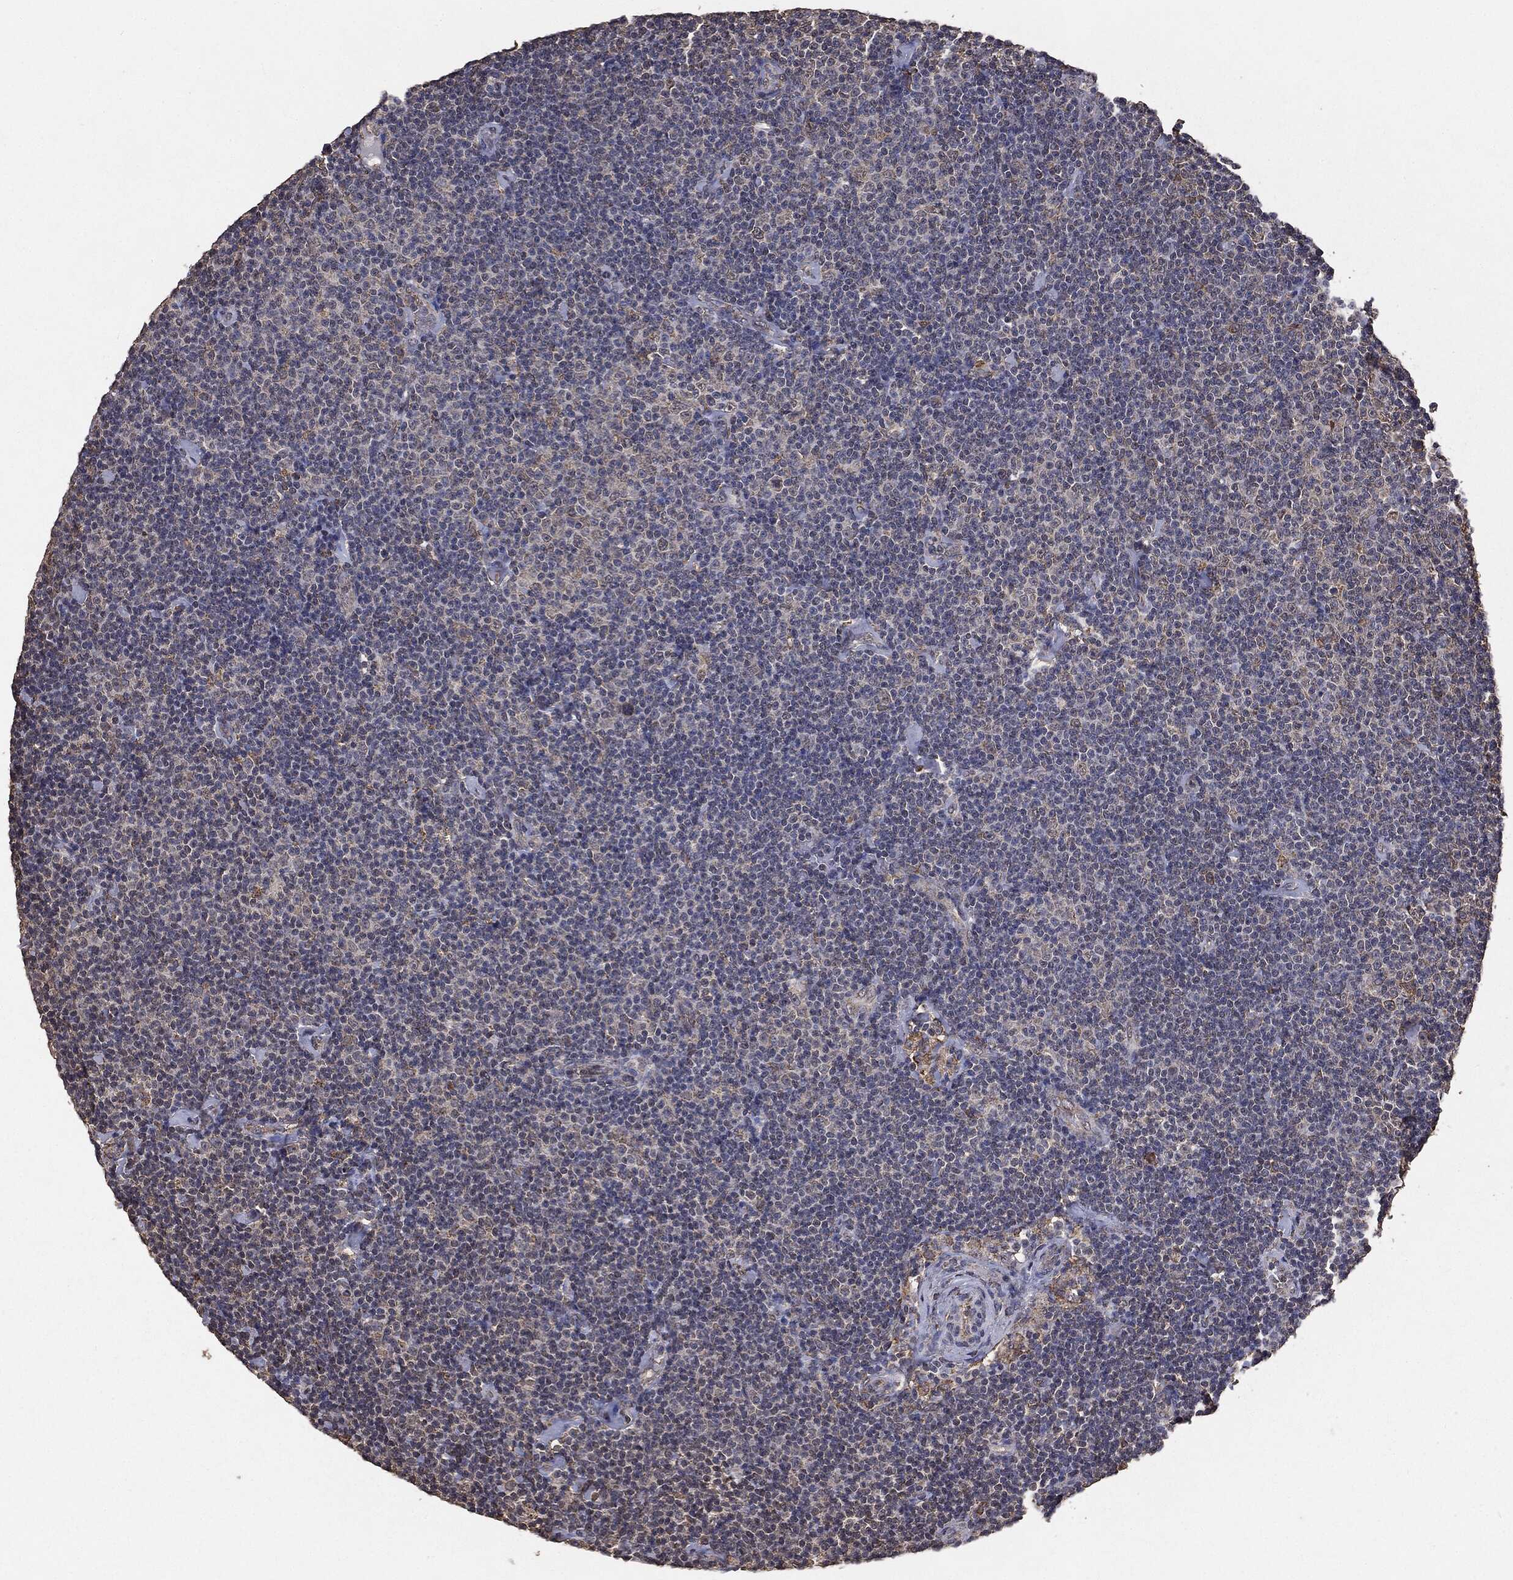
{"staining": {"intensity": "negative", "quantity": "none", "location": "none"}, "tissue": "lymphoma", "cell_type": "Tumor cells", "image_type": "cancer", "snomed": [{"axis": "morphology", "description": "Malignant lymphoma, non-Hodgkin's type, Low grade"}, {"axis": "topography", "description": "Lymph node"}], "caption": "Tumor cells are negative for brown protein staining in malignant lymphoma, non-Hodgkin's type (low-grade). (DAB IHC visualized using brightfield microscopy, high magnification).", "gene": "MTOR", "patient": {"sex": "male", "age": 81}}